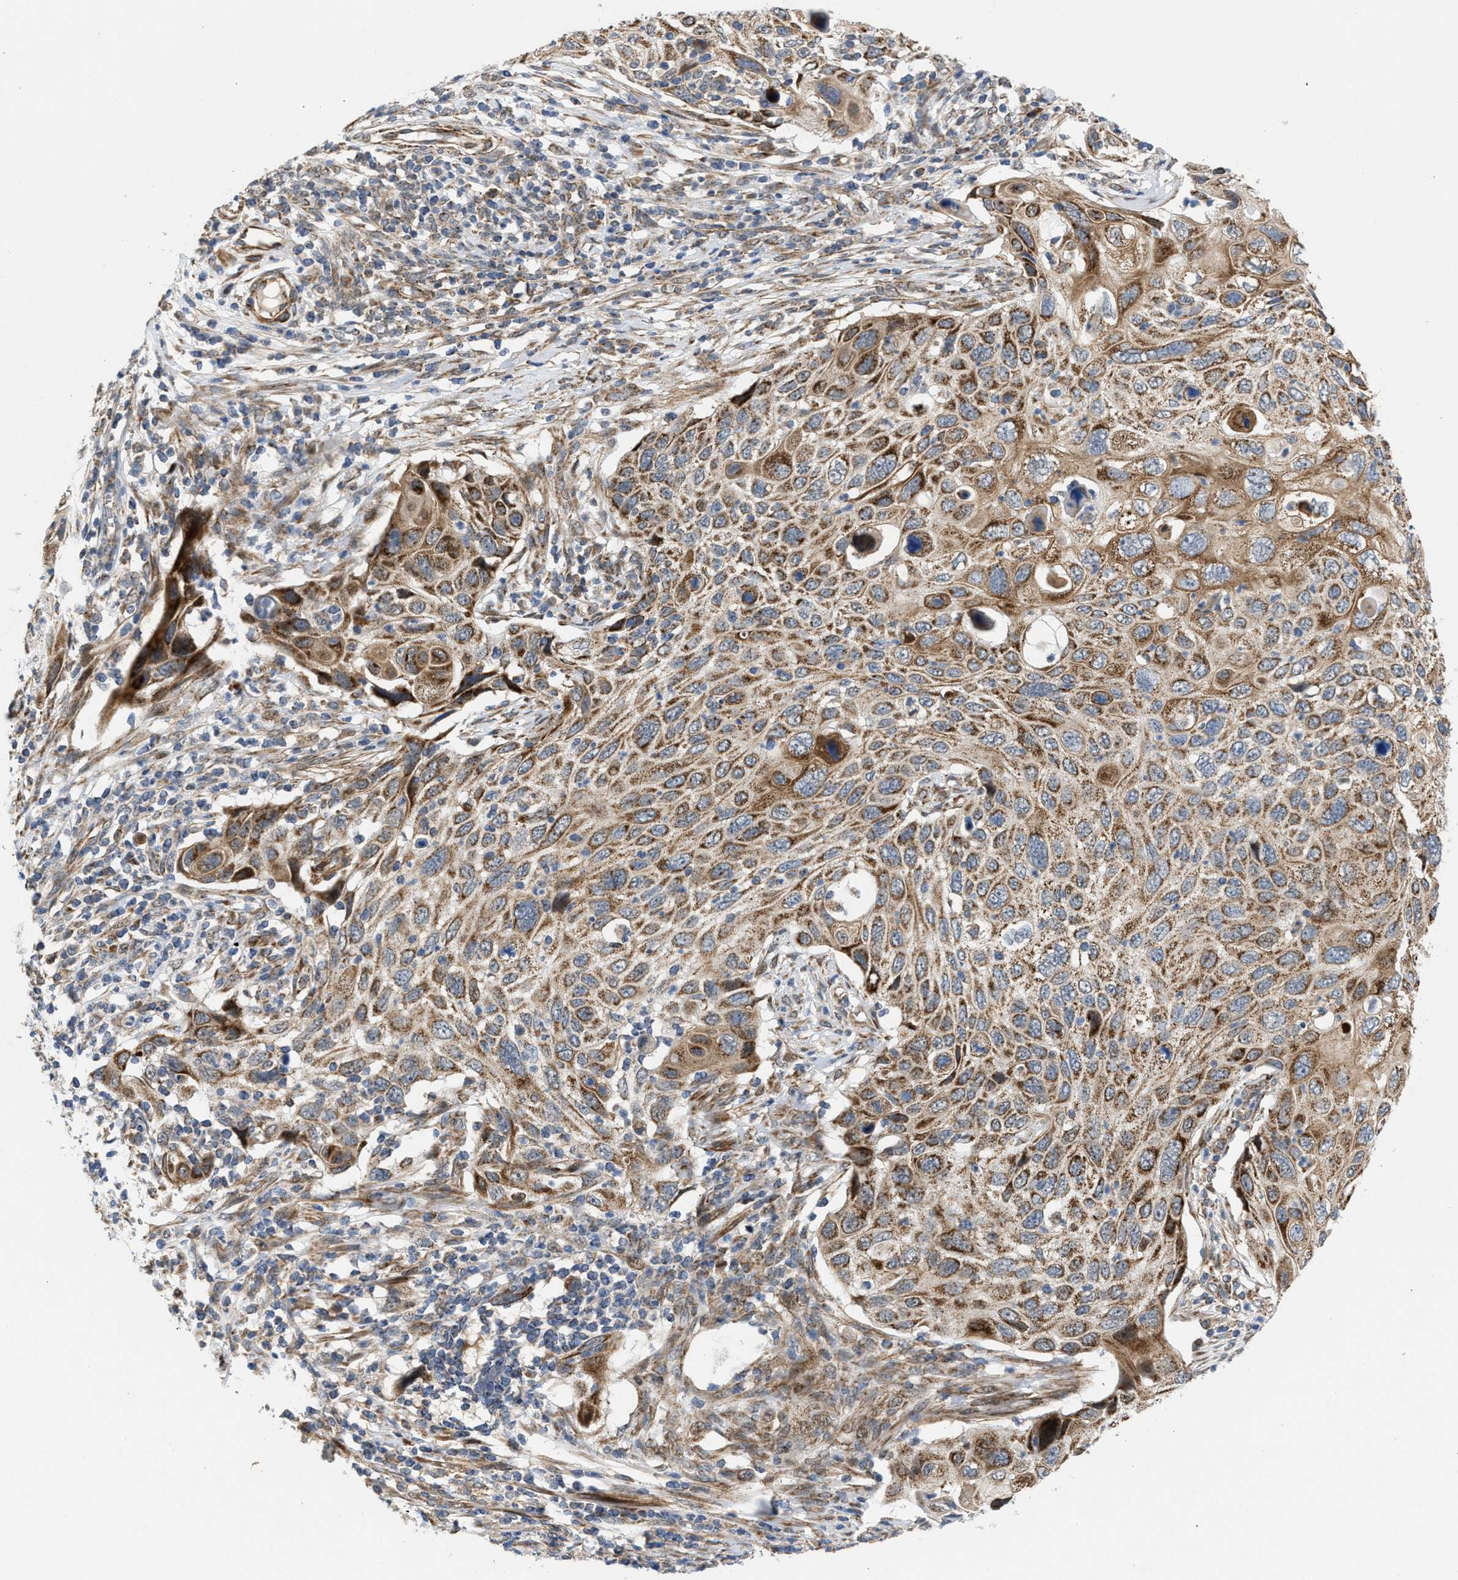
{"staining": {"intensity": "moderate", "quantity": ">75%", "location": "cytoplasmic/membranous"}, "tissue": "cervical cancer", "cell_type": "Tumor cells", "image_type": "cancer", "snomed": [{"axis": "morphology", "description": "Squamous cell carcinoma, NOS"}, {"axis": "topography", "description": "Cervix"}], "caption": "Immunohistochemical staining of squamous cell carcinoma (cervical) exhibits medium levels of moderate cytoplasmic/membranous staining in approximately >75% of tumor cells.", "gene": "TACO1", "patient": {"sex": "female", "age": 70}}